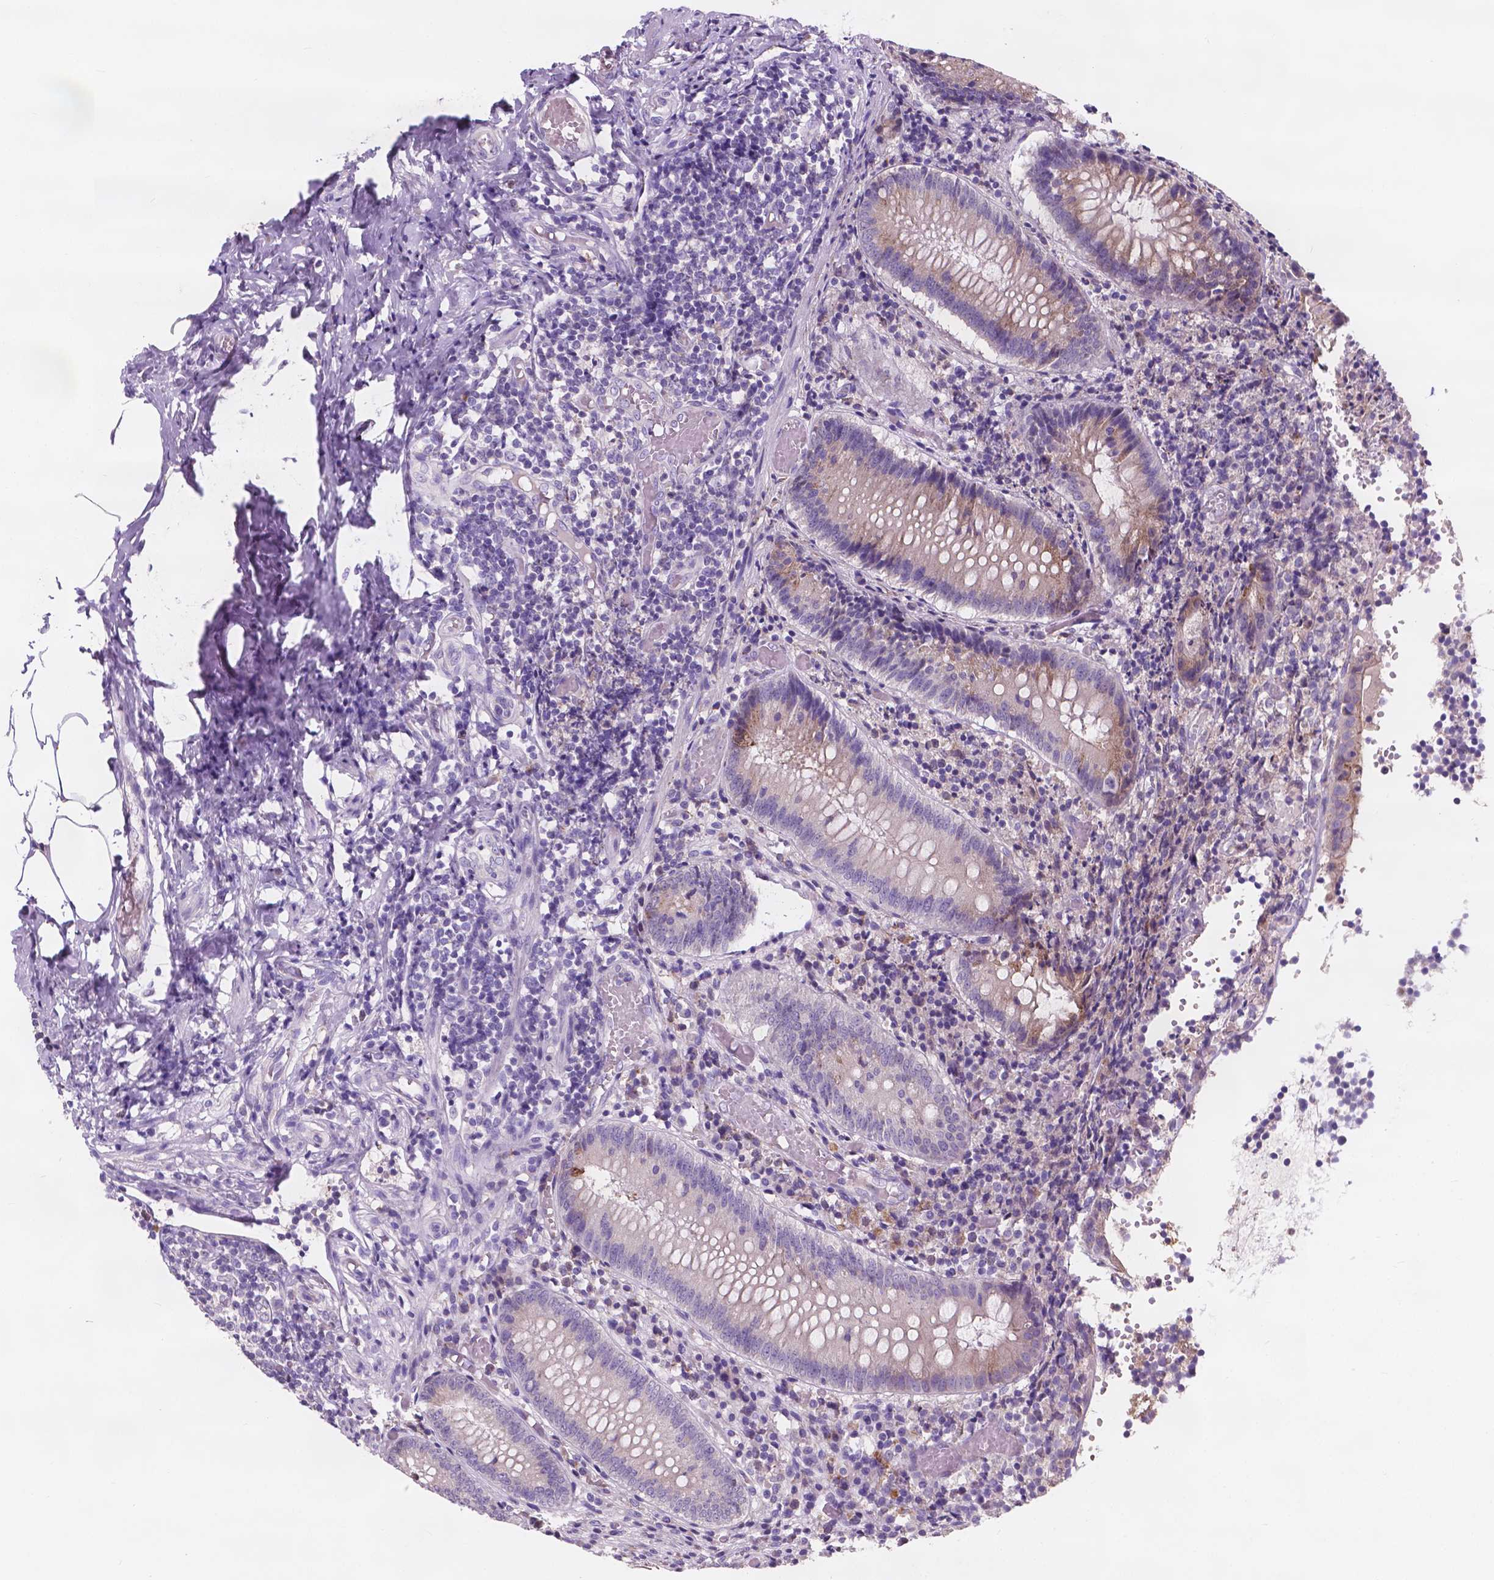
{"staining": {"intensity": "moderate", "quantity": "25%-75%", "location": "cytoplasmic/membranous"}, "tissue": "appendix", "cell_type": "Glandular cells", "image_type": "normal", "snomed": [{"axis": "morphology", "description": "Normal tissue, NOS"}, {"axis": "topography", "description": "Appendix"}], "caption": "Immunohistochemical staining of unremarkable human appendix demonstrates 25%-75% levels of moderate cytoplasmic/membranous protein positivity in approximately 25%-75% of glandular cells.", "gene": "IREB2", "patient": {"sex": "female", "age": 32}}